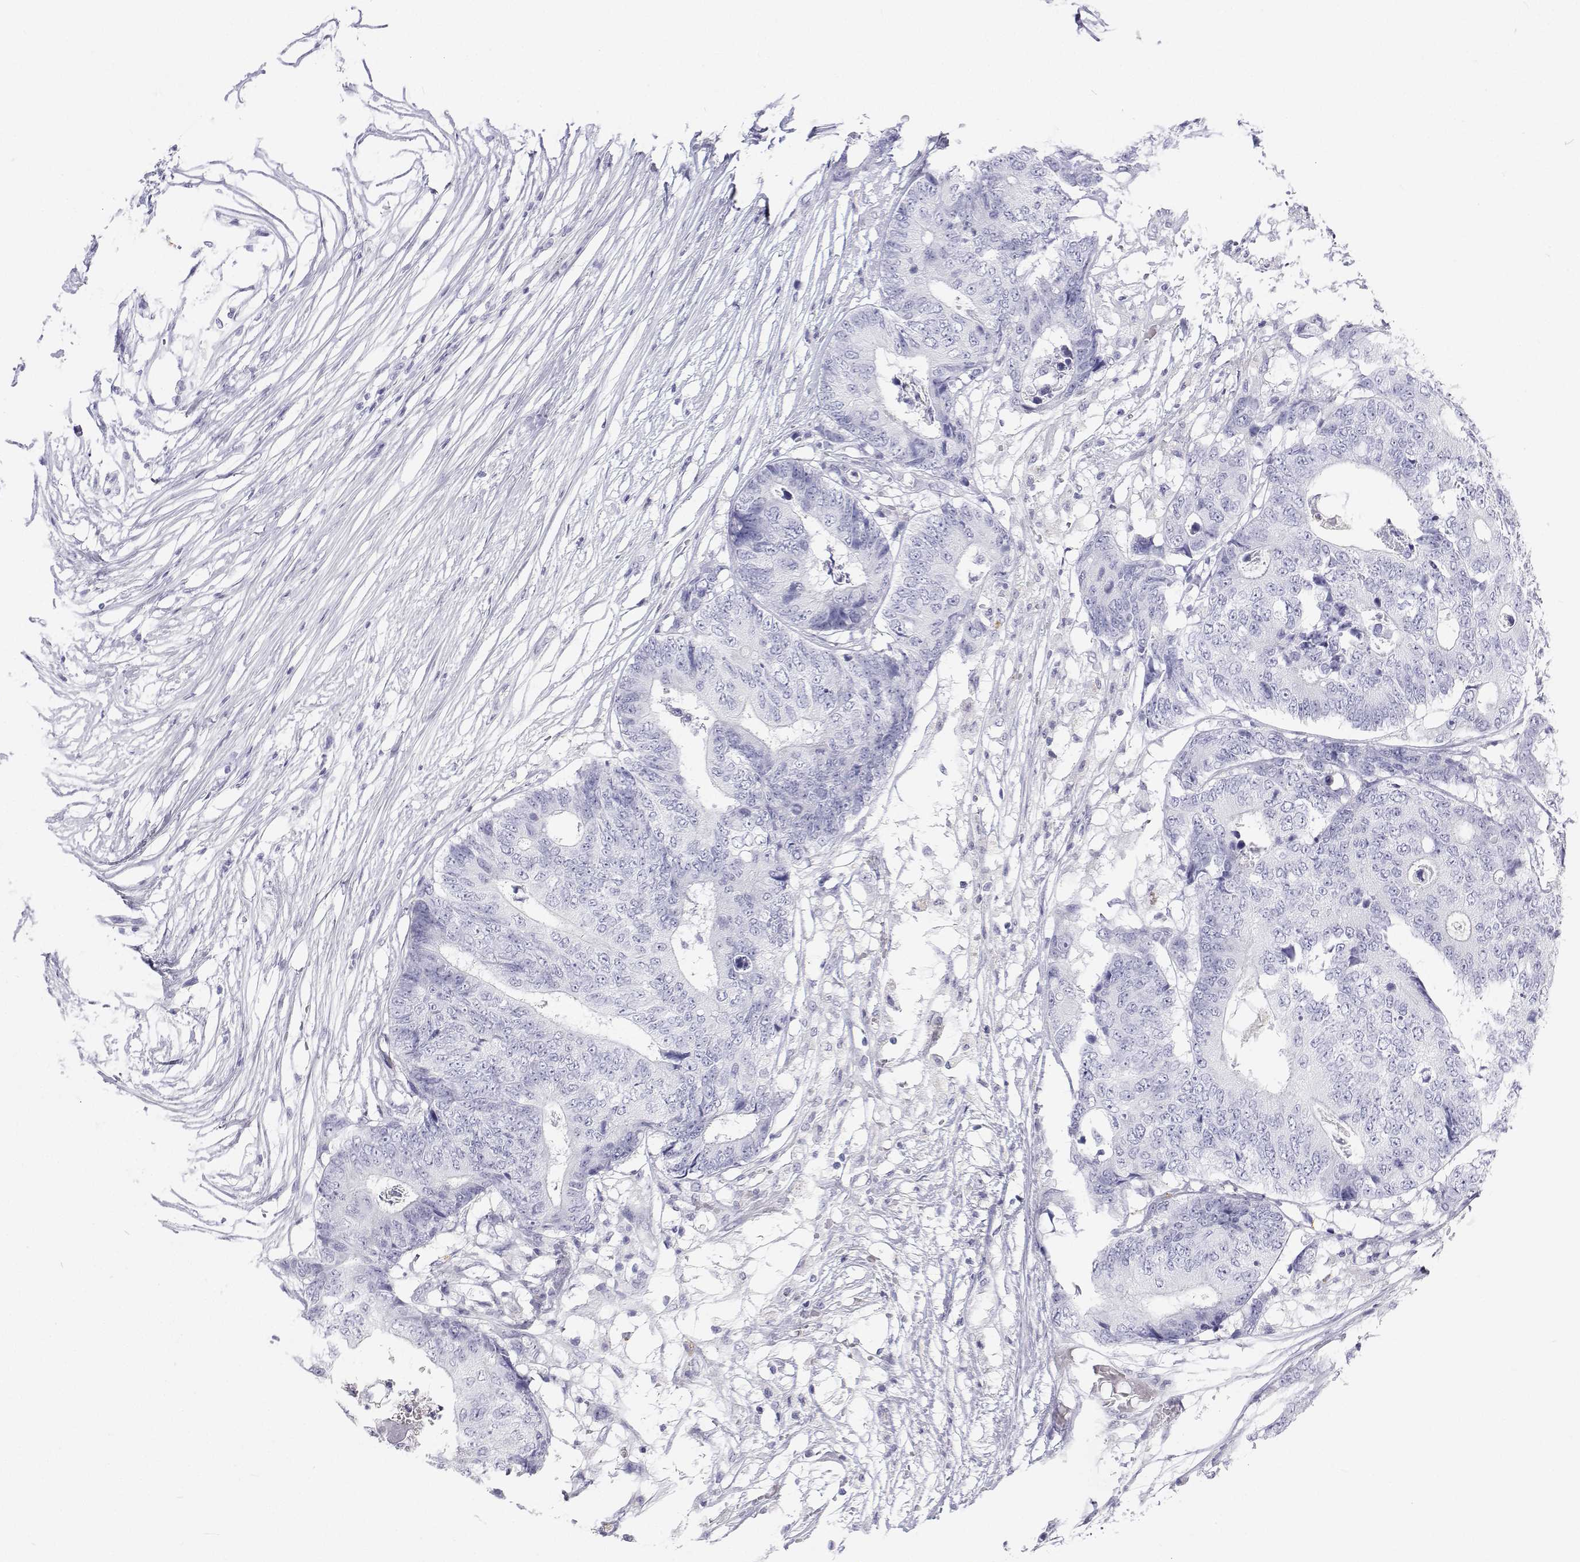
{"staining": {"intensity": "negative", "quantity": "none", "location": "none"}, "tissue": "colorectal cancer", "cell_type": "Tumor cells", "image_type": "cancer", "snomed": [{"axis": "morphology", "description": "Adenocarcinoma, NOS"}, {"axis": "topography", "description": "Colon"}], "caption": "Tumor cells are negative for protein expression in human colorectal cancer (adenocarcinoma).", "gene": "SFTPB", "patient": {"sex": "female", "age": 48}}